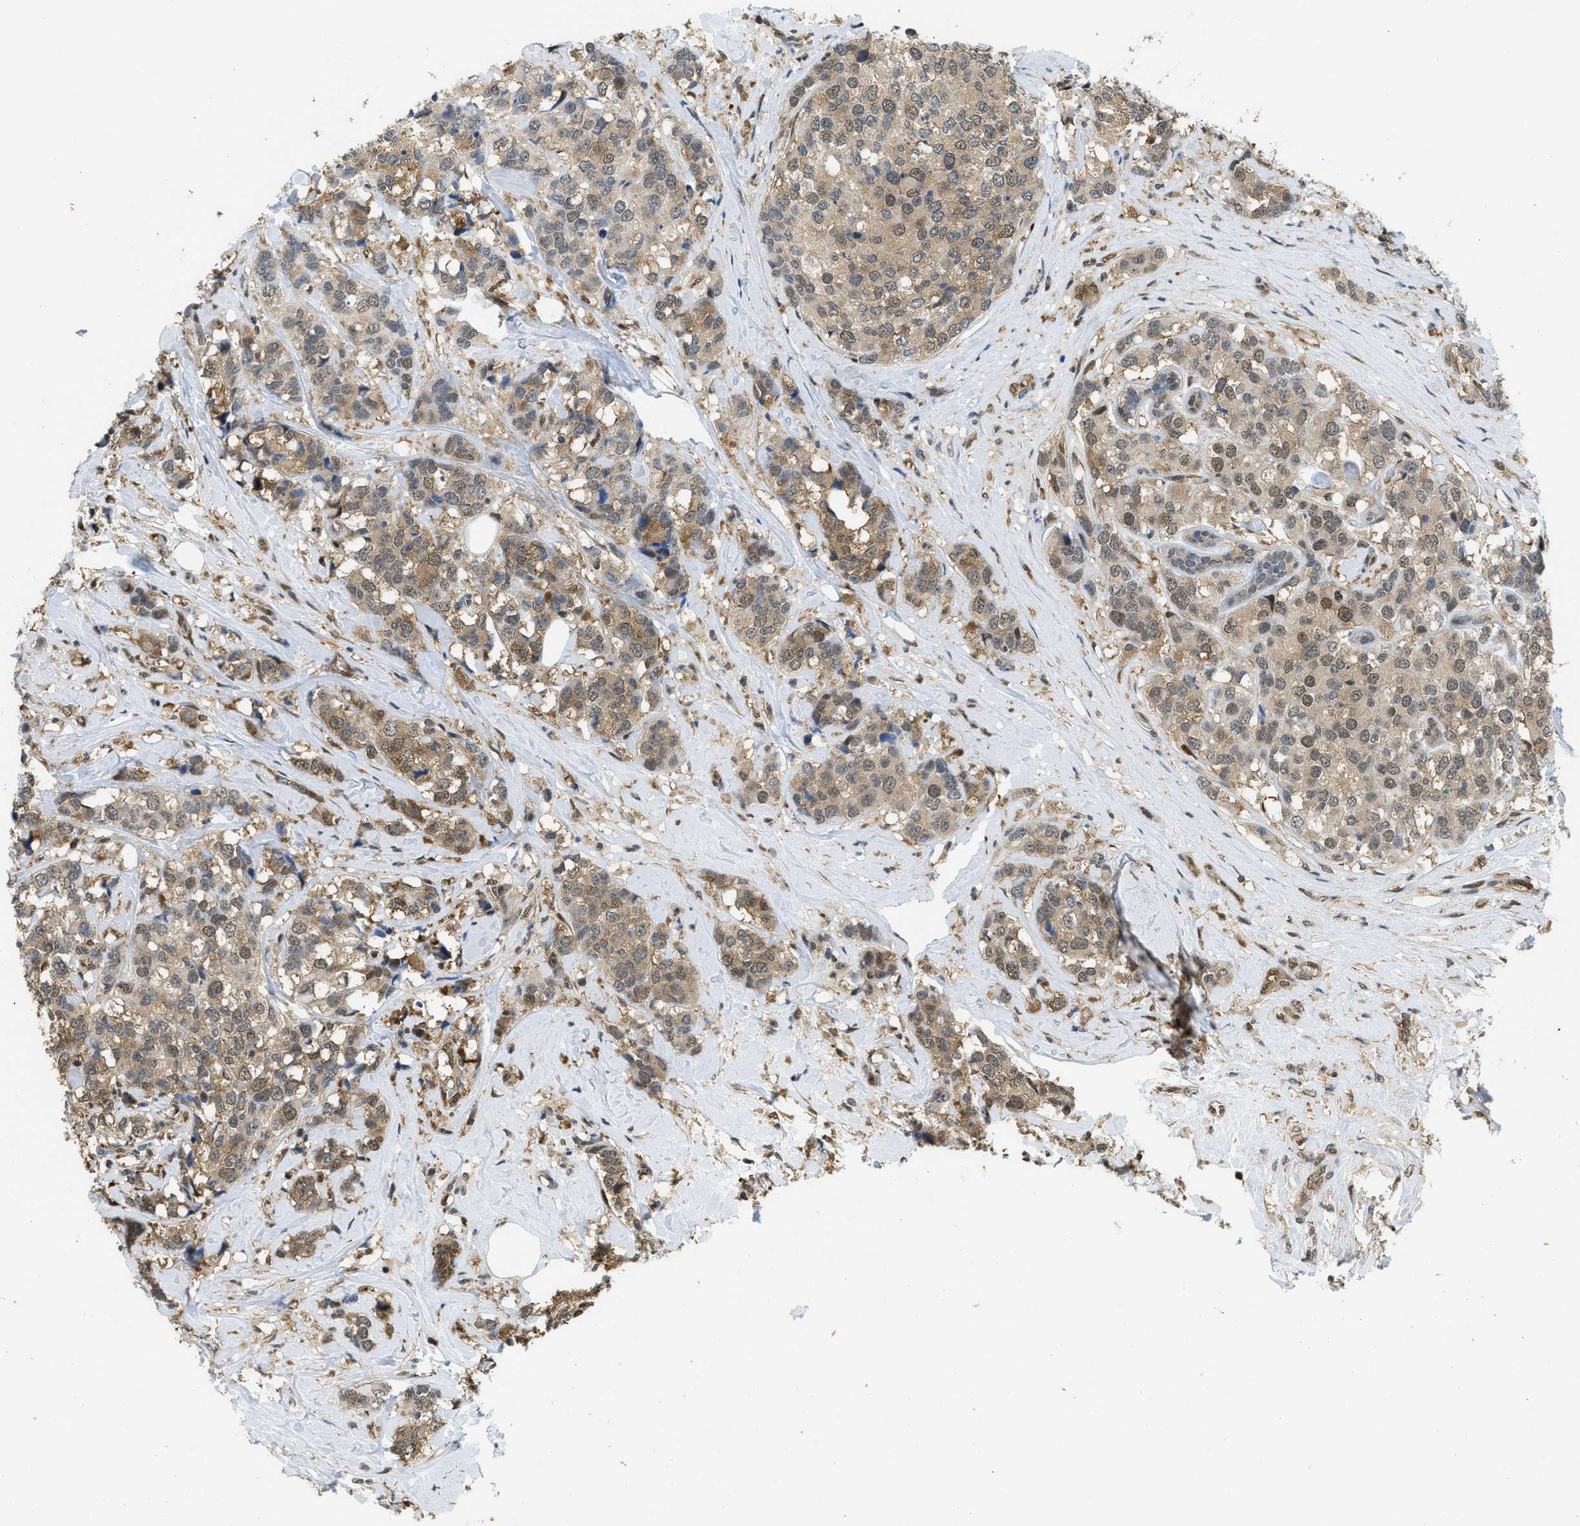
{"staining": {"intensity": "moderate", "quantity": "25%-75%", "location": "nuclear"}, "tissue": "breast cancer", "cell_type": "Tumor cells", "image_type": "cancer", "snomed": [{"axis": "morphology", "description": "Lobular carcinoma"}, {"axis": "topography", "description": "Breast"}], "caption": "Protein staining of breast cancer tissue displays moderate nuclear positivity in approximately 25%-75% of tumor cells.", "gene": "PSMC5", "patient": {"sex": "female", "age": 59}}